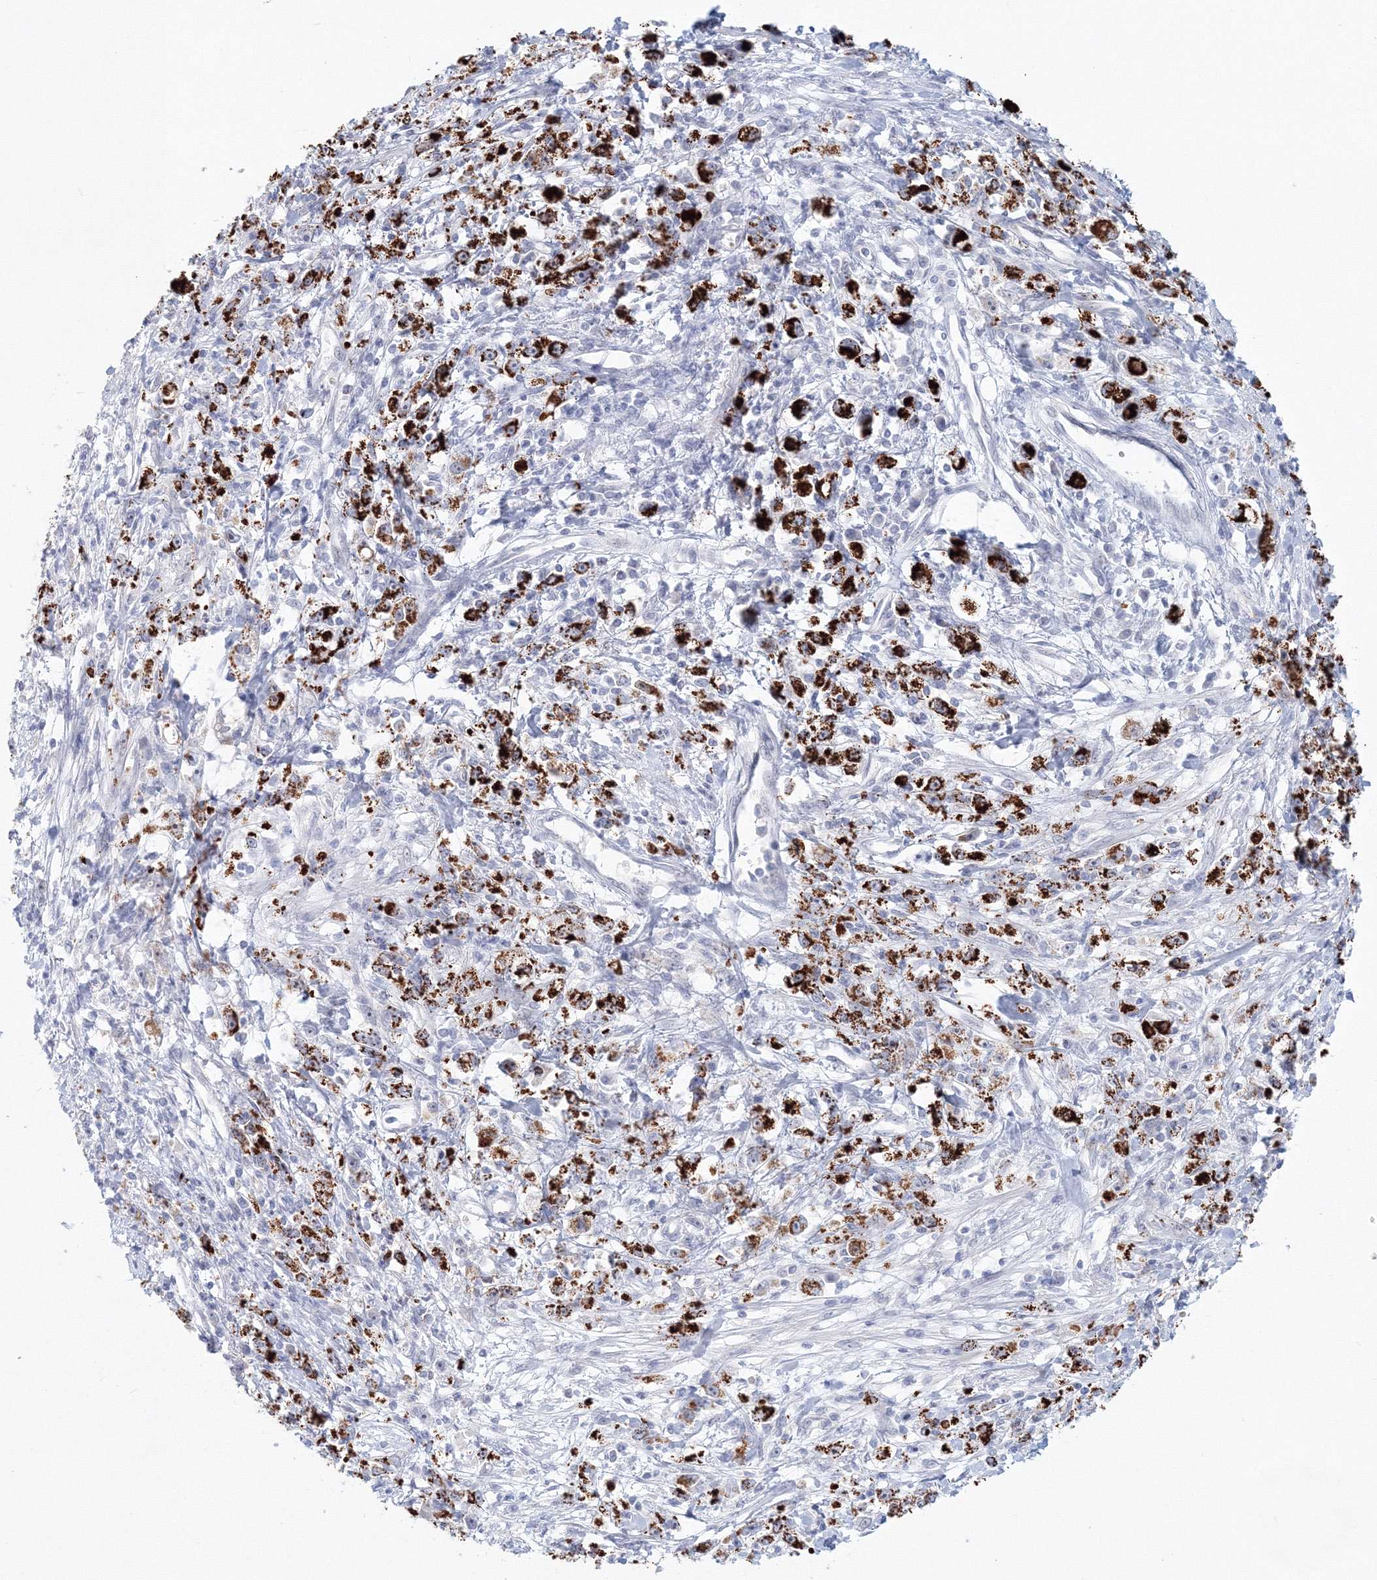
{"staining": {"intensity": "strong", "quantity": ">75%", "location": "cytoplasmic/membranous"}, "tissue": "stomach cancer", "cell_type": "Tumor cells", "image_type": "cancer", "snomed": [{"axis": "morphology", "description": "Adenocarcinoma, NOS"}, {"axis": "topography", "description": "Stomach"}], "caption": "Immunohistochemistry micrograph of neoplastic tissue: human stomach cancer (adenocarcinoma) stained using immunohistochemistry (IHC) demonstrates high levels of strong protein expression localized specifically in the cytoplasmic/membranous of tumor cells, appearing as a cytoplasmic/membranous brown color.", "gene": "VSIG1", "patient": {"sex": "female", "age": 59}}